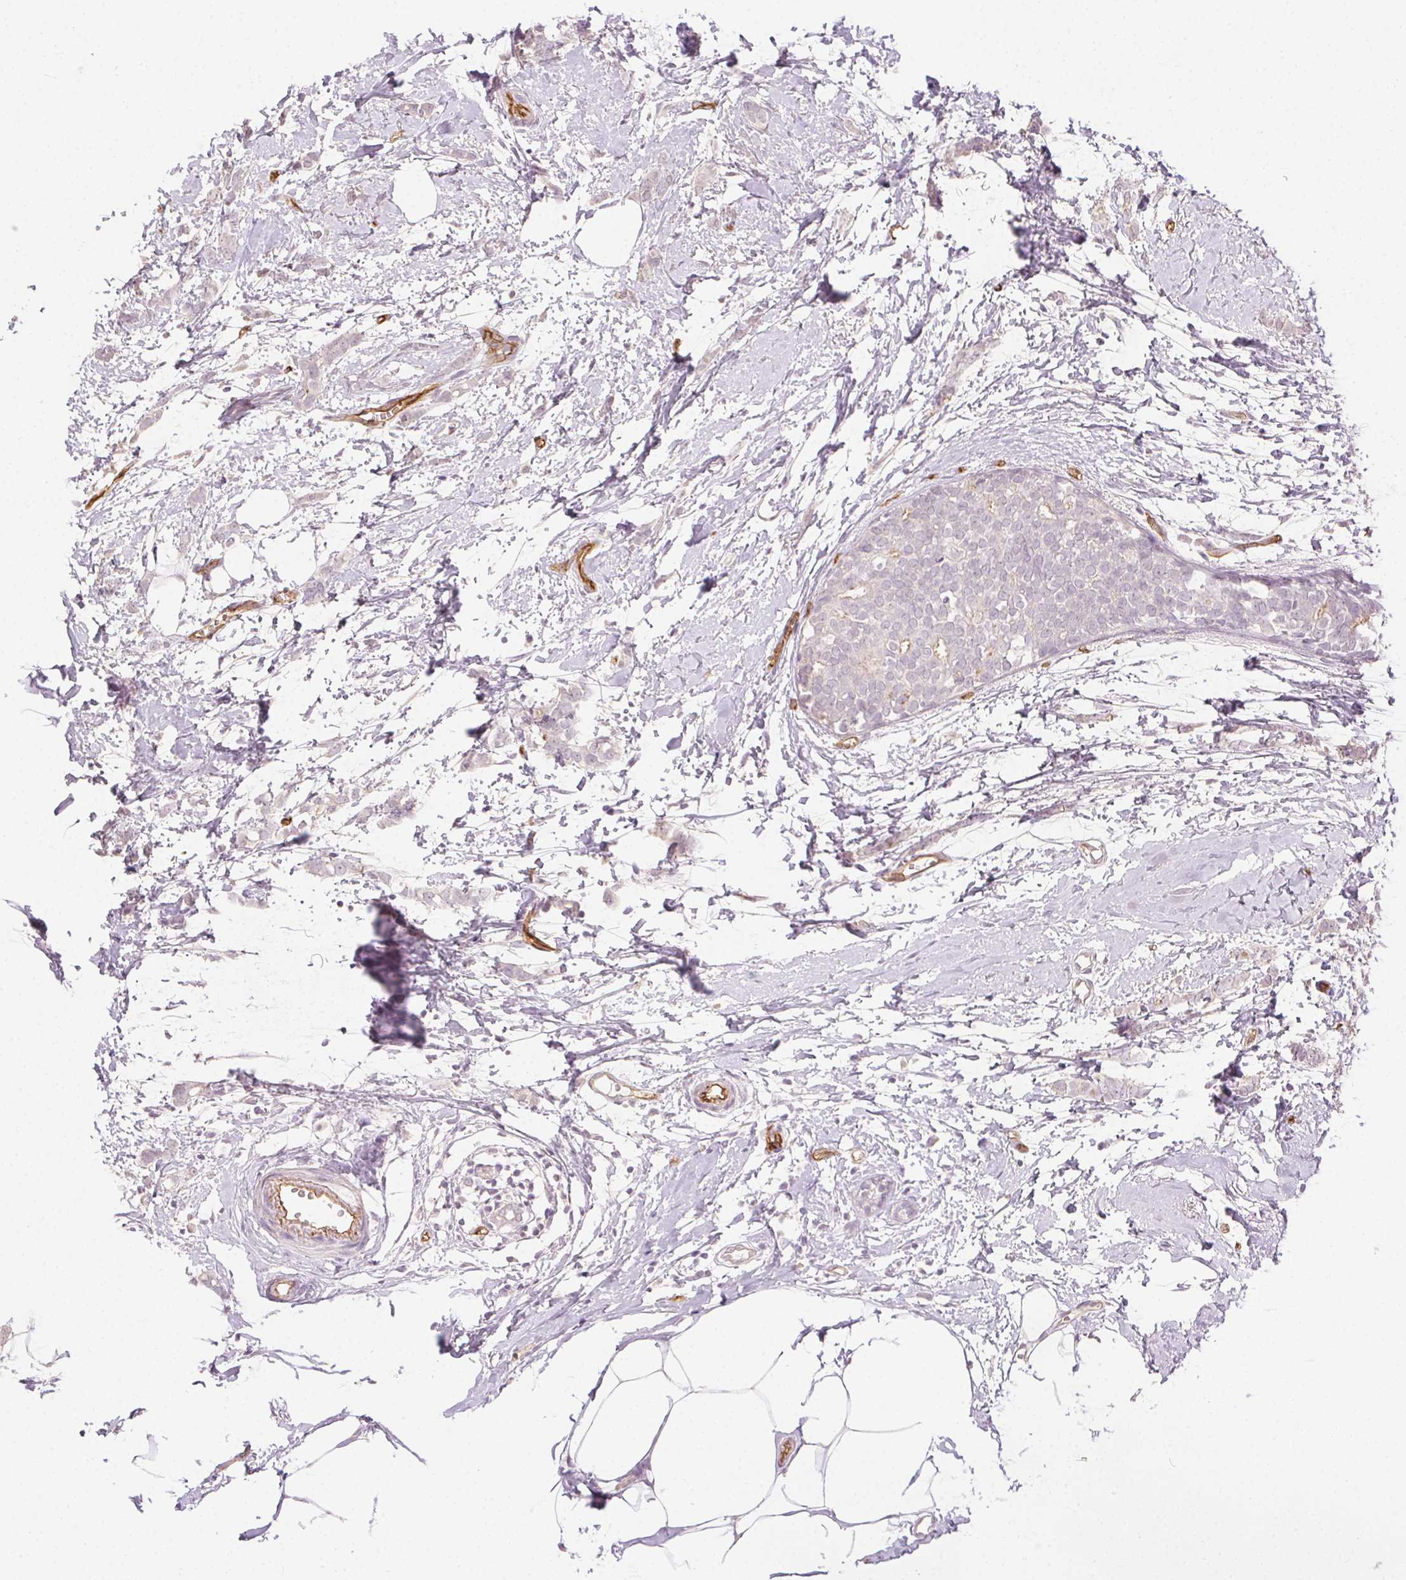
{"staining": {"intensity": "negative", "quantity": "none", "location": "none"}, "tissue": "breast cancer", "cell_type": "Tumor cells", "image_type": "cancer", "snomed": [{"axis": "morphology", "description": "Duct carcinoma"}, {"axis": "topography", "description": "Breast"}], "caption": "Immunohistochemical staining of breast cancer displays no significant expression in tumor cells. (DAB IHC with hematoxylin counter stain).", "gene": "PODXL", "patient": {"sex": "female", "age": 40}}